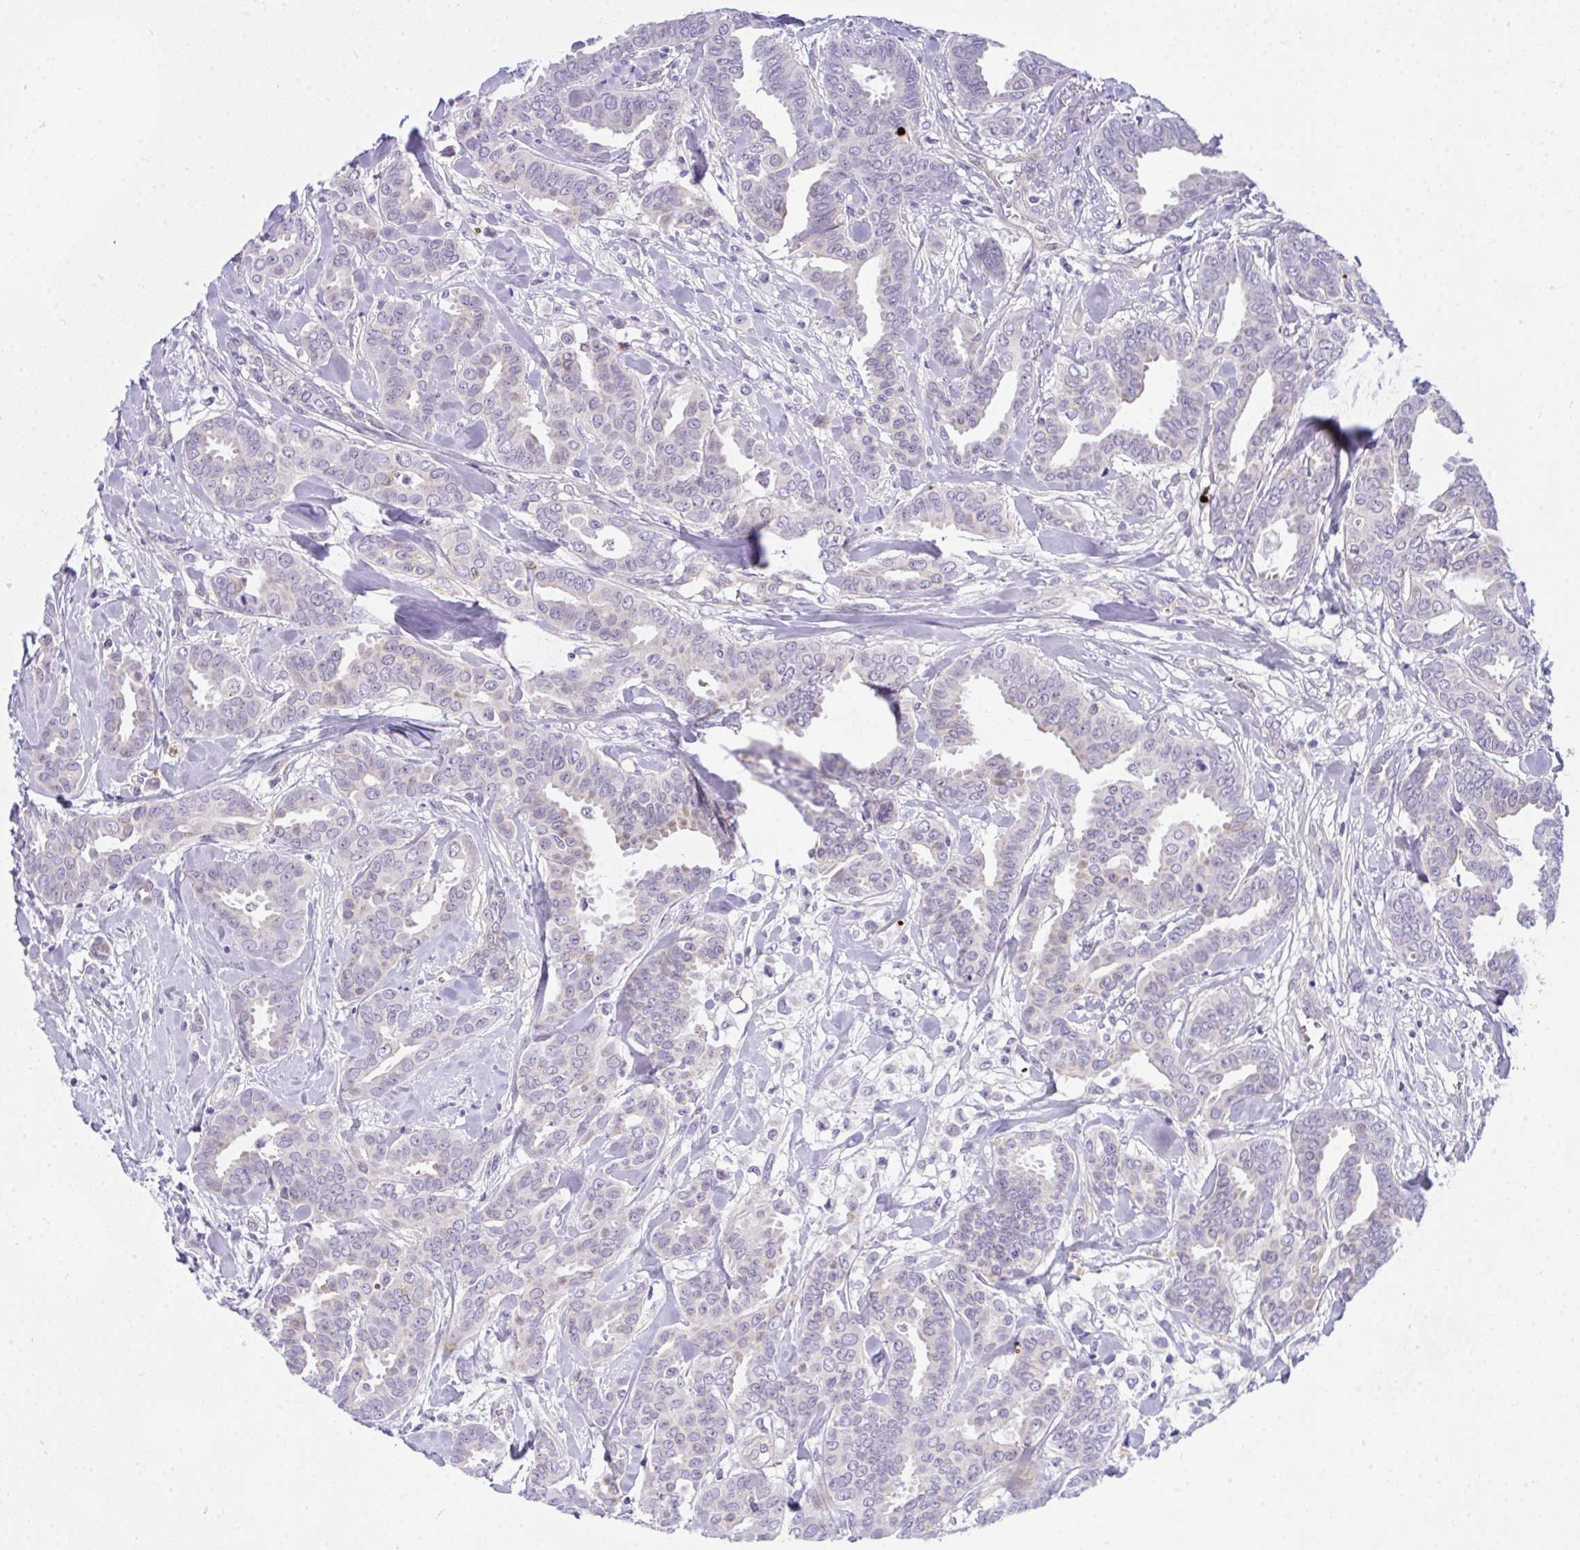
{"staining": {"intensity": "negative", "quantity": "none", "location": "none"}, "tissue": "breast cancer", "cell_type": "Tumor cells", "image_type": "cancer", "snomed": [{"axis": "morphology", "description": "Duct carcinoma"}, {"axis": "topography", "description": "Breast"}], "caption": "Invasive ductal carcinoma (breast) stained for a protein using immunohistochemistry (IHC) exhibits no expression tumor cells.", "gene": "NFXL1", "patient": {"sex": "female", "age": 45}}